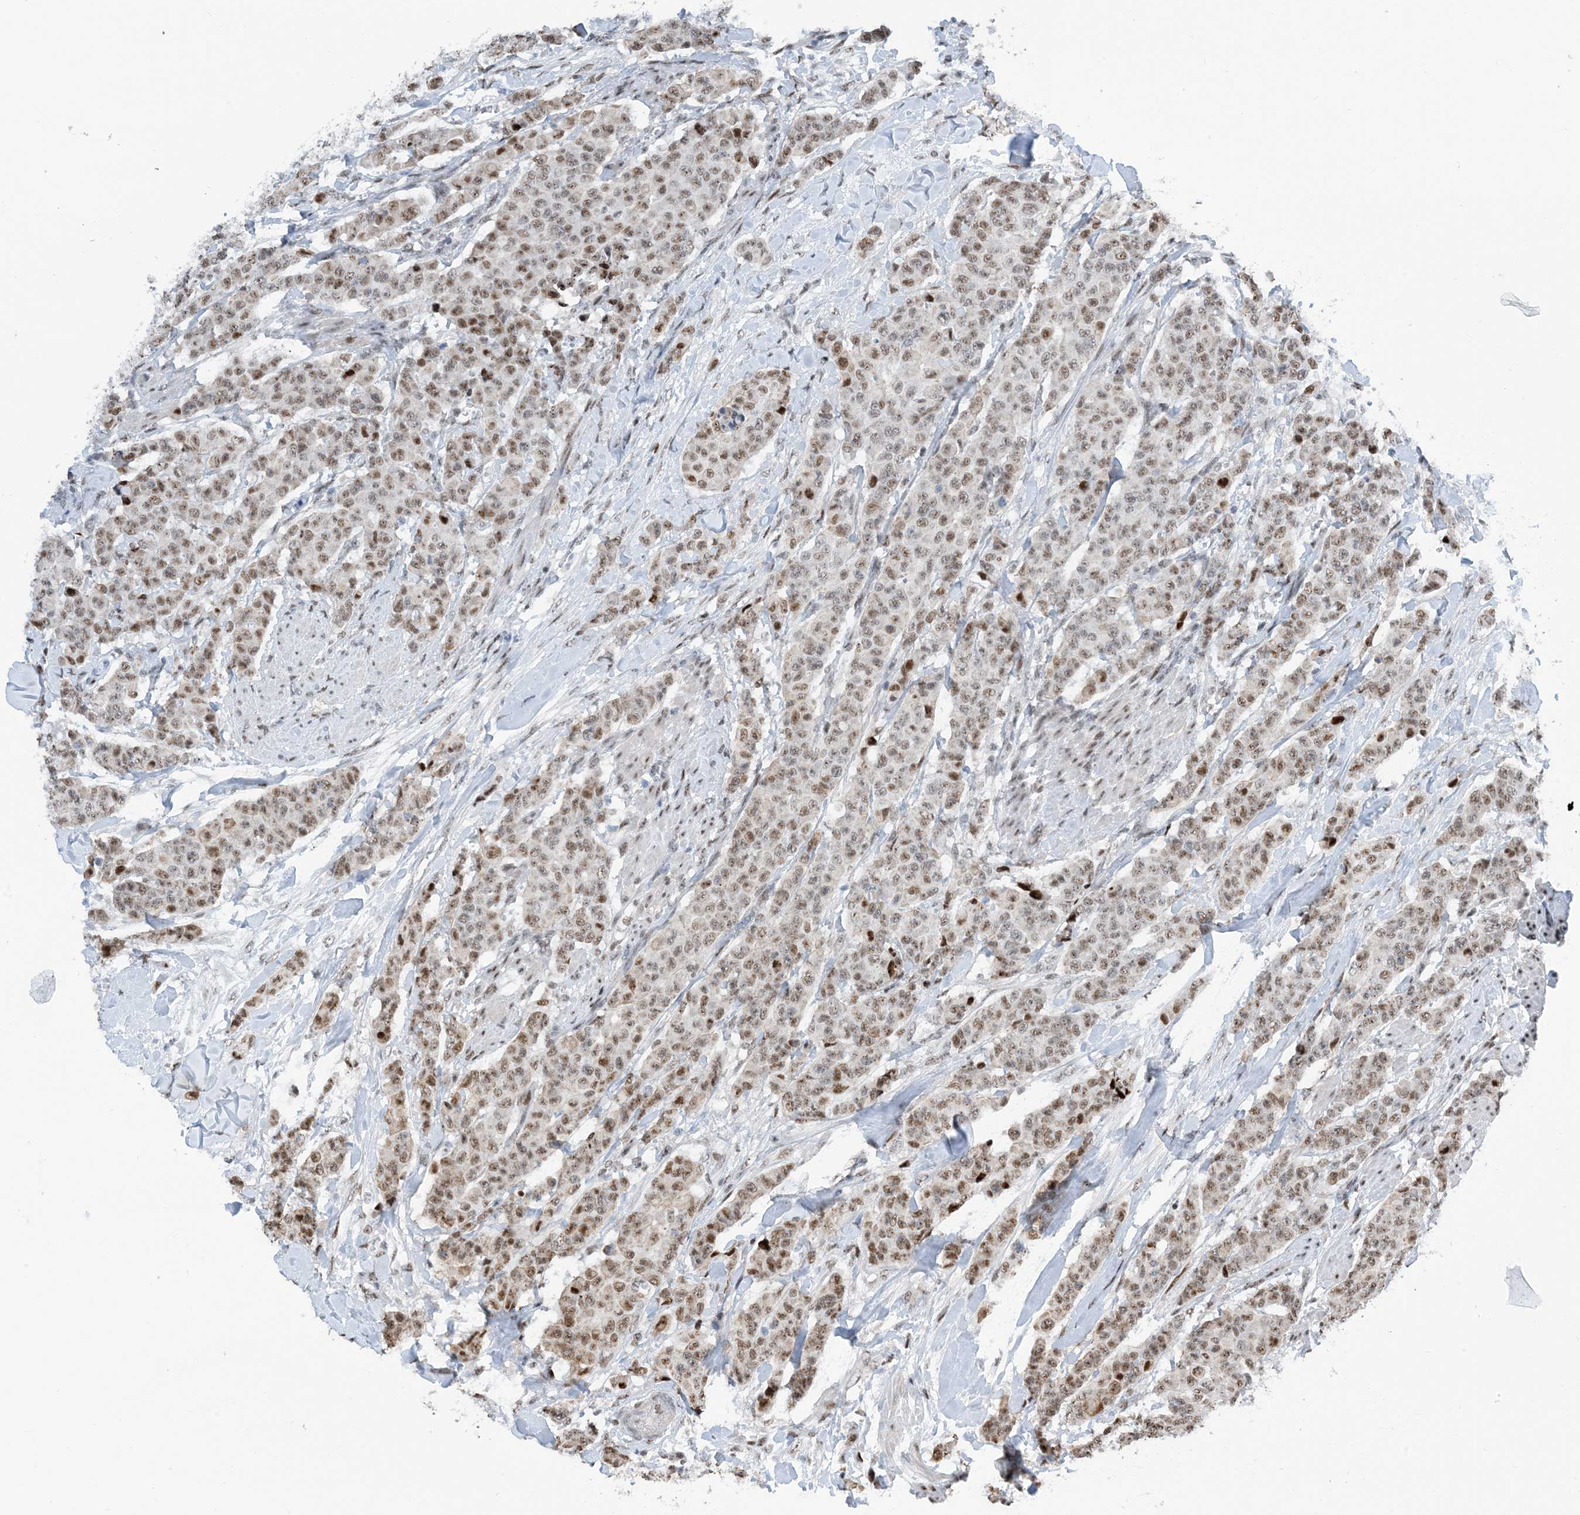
{"staining": {"intensity": "weak", "quantity": ">75%", "location": "nuclear"}, "tissue": "breast cancer", "cell_type": "Tumor cells", "image_type": "cancer", "snomed": [{"axis": "morphology", "description": "Duct carcinoma"}, {"axis": "topography", "description": "Breast"}], "caption": "Human invasive ductal carcinoma (breast) stained for a protein (brown) reveals weak nuclear positive expression in about >75% of tumor cells.", "gene": "HEMK1", "patient": {"sex": "female", "age": 40}}